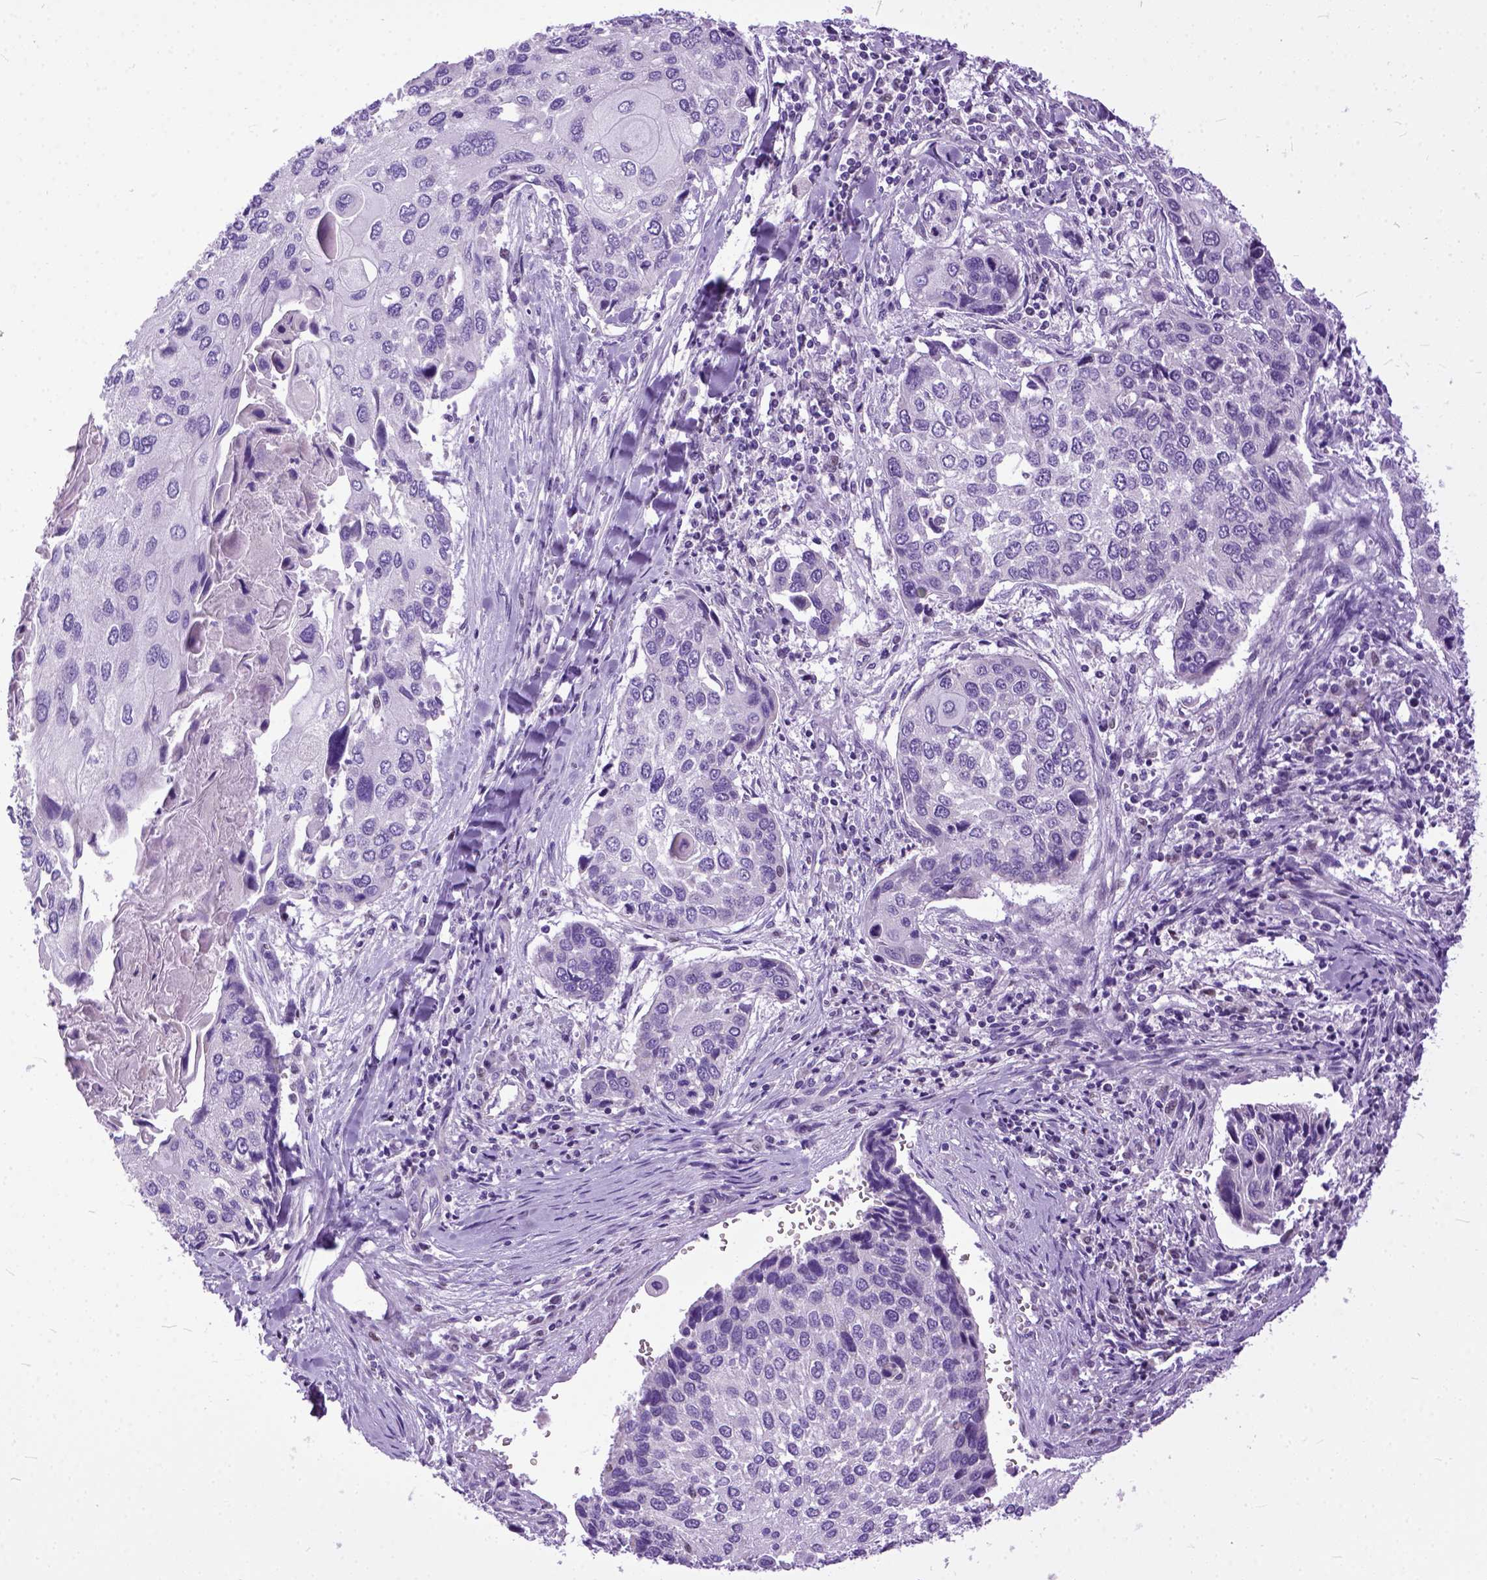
{"staining": {"intensity": "negative", "quantity": "none", "location": "none"}, "tissue": "lung cancer", "cell_type": "Tumor cells", "image_type": "cancer", "snomed": [{"axis": "morphology", "description": "Squamous cell carcinoma, NOS"}, {"axis": "morphology", "description": "Squamous cell carcinoma, metastatic, NOS"}, {"axis": "topography", "description": "Lung"}], "caption": "Immunohistochemistry histopathology image of neoplastic tissue: squamous cell carcinoma (lung) stained with DAB (3,3'-diaminobenzidine) exhibits no significant protein staining in tumor cells.", "gene": "CRB1", "patient": {"sex": "male", "age": 63}}